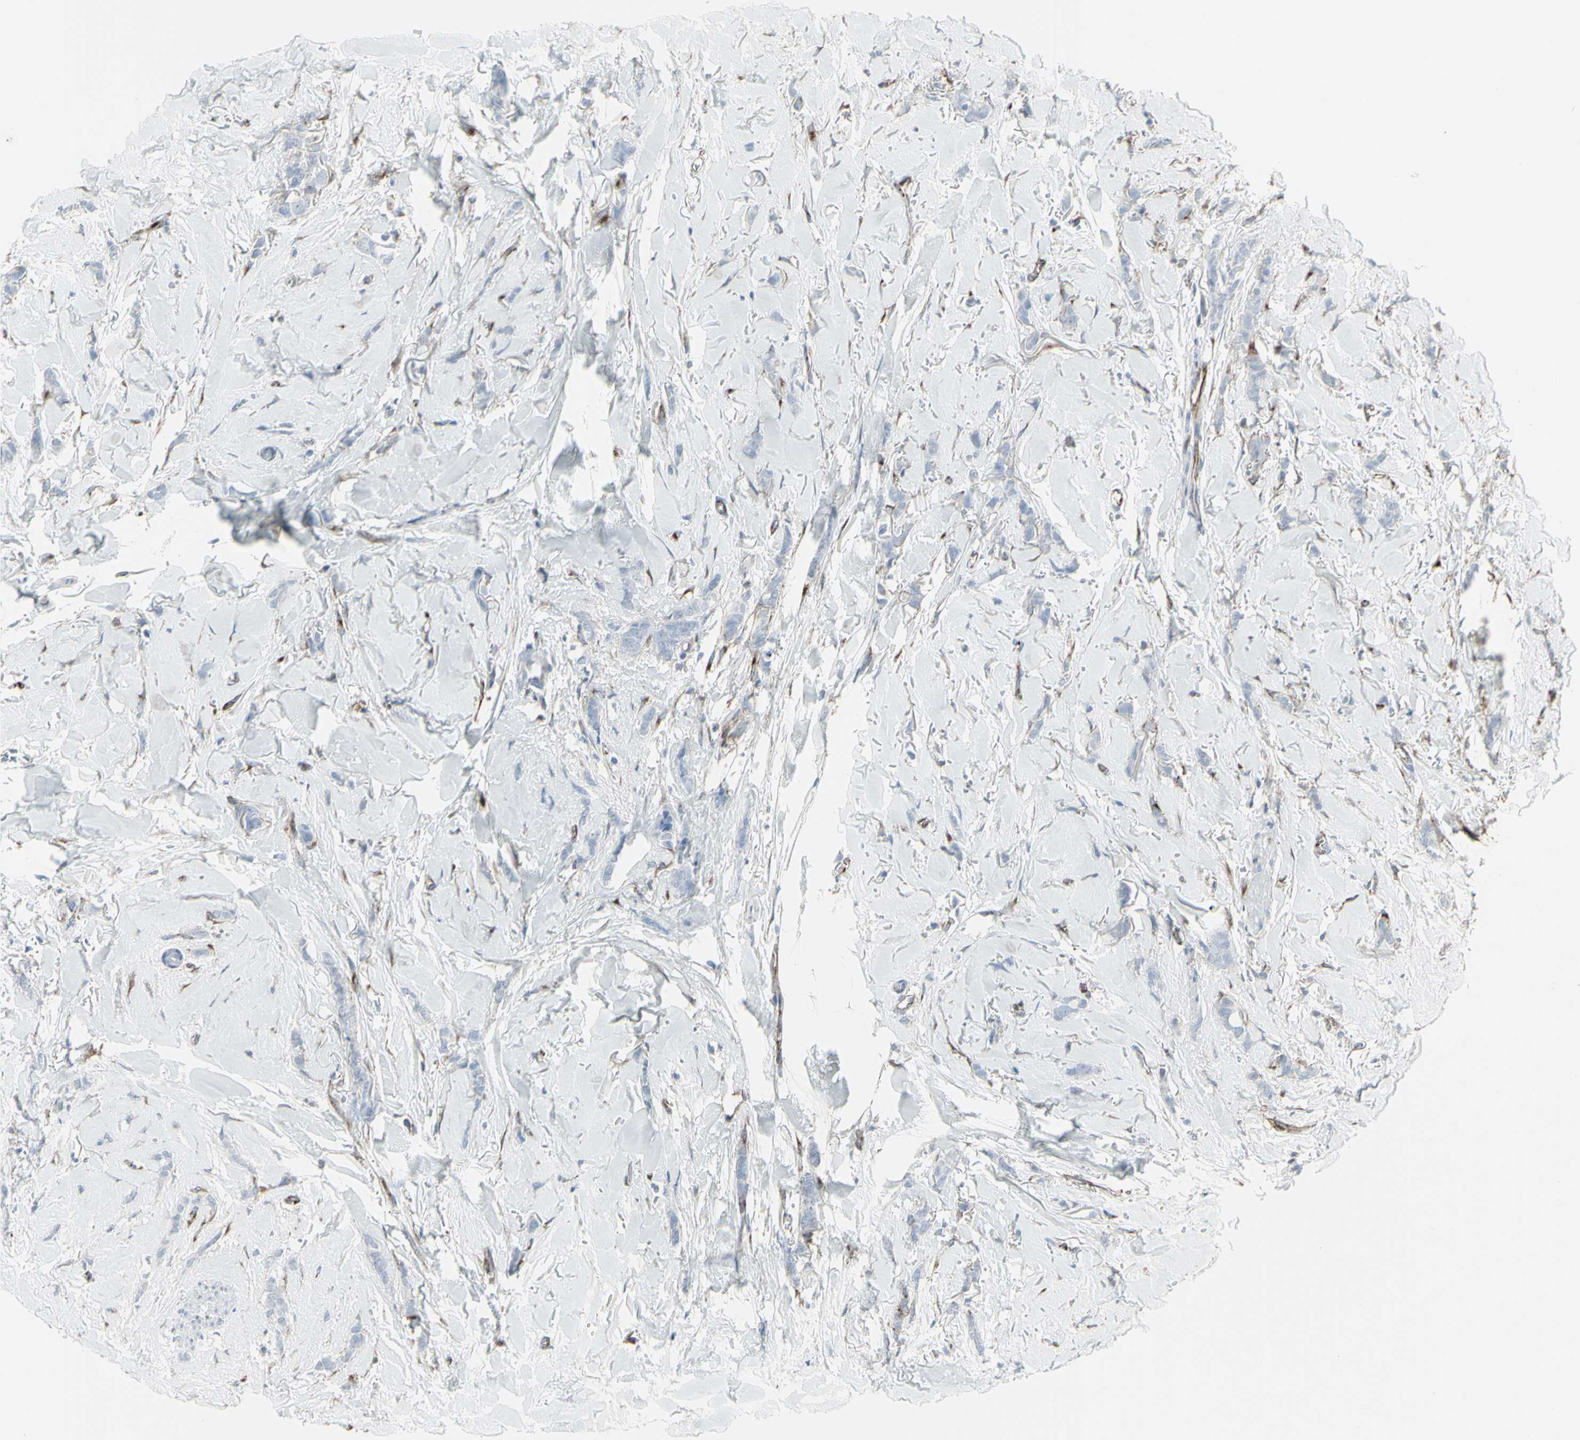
{"staining": {"intensity": "negative", "quantity": "none", "location": "none"}, "tissue": "breast cancer", "cell_type": "Tumor cells", "image_type": "cancer", "snomed": [{"axis": "morphology", "description": "Lobular carcinoma"}, {"axis": "topography", "description": "Skin"}, {"axis": "topography", "description": "Breast"}], "caption": "Tumor cells show no significant protein positivity in breast lobular carcinoma.", "gene": "GJA1", "patient": {"sex": "female", "age": 46}}